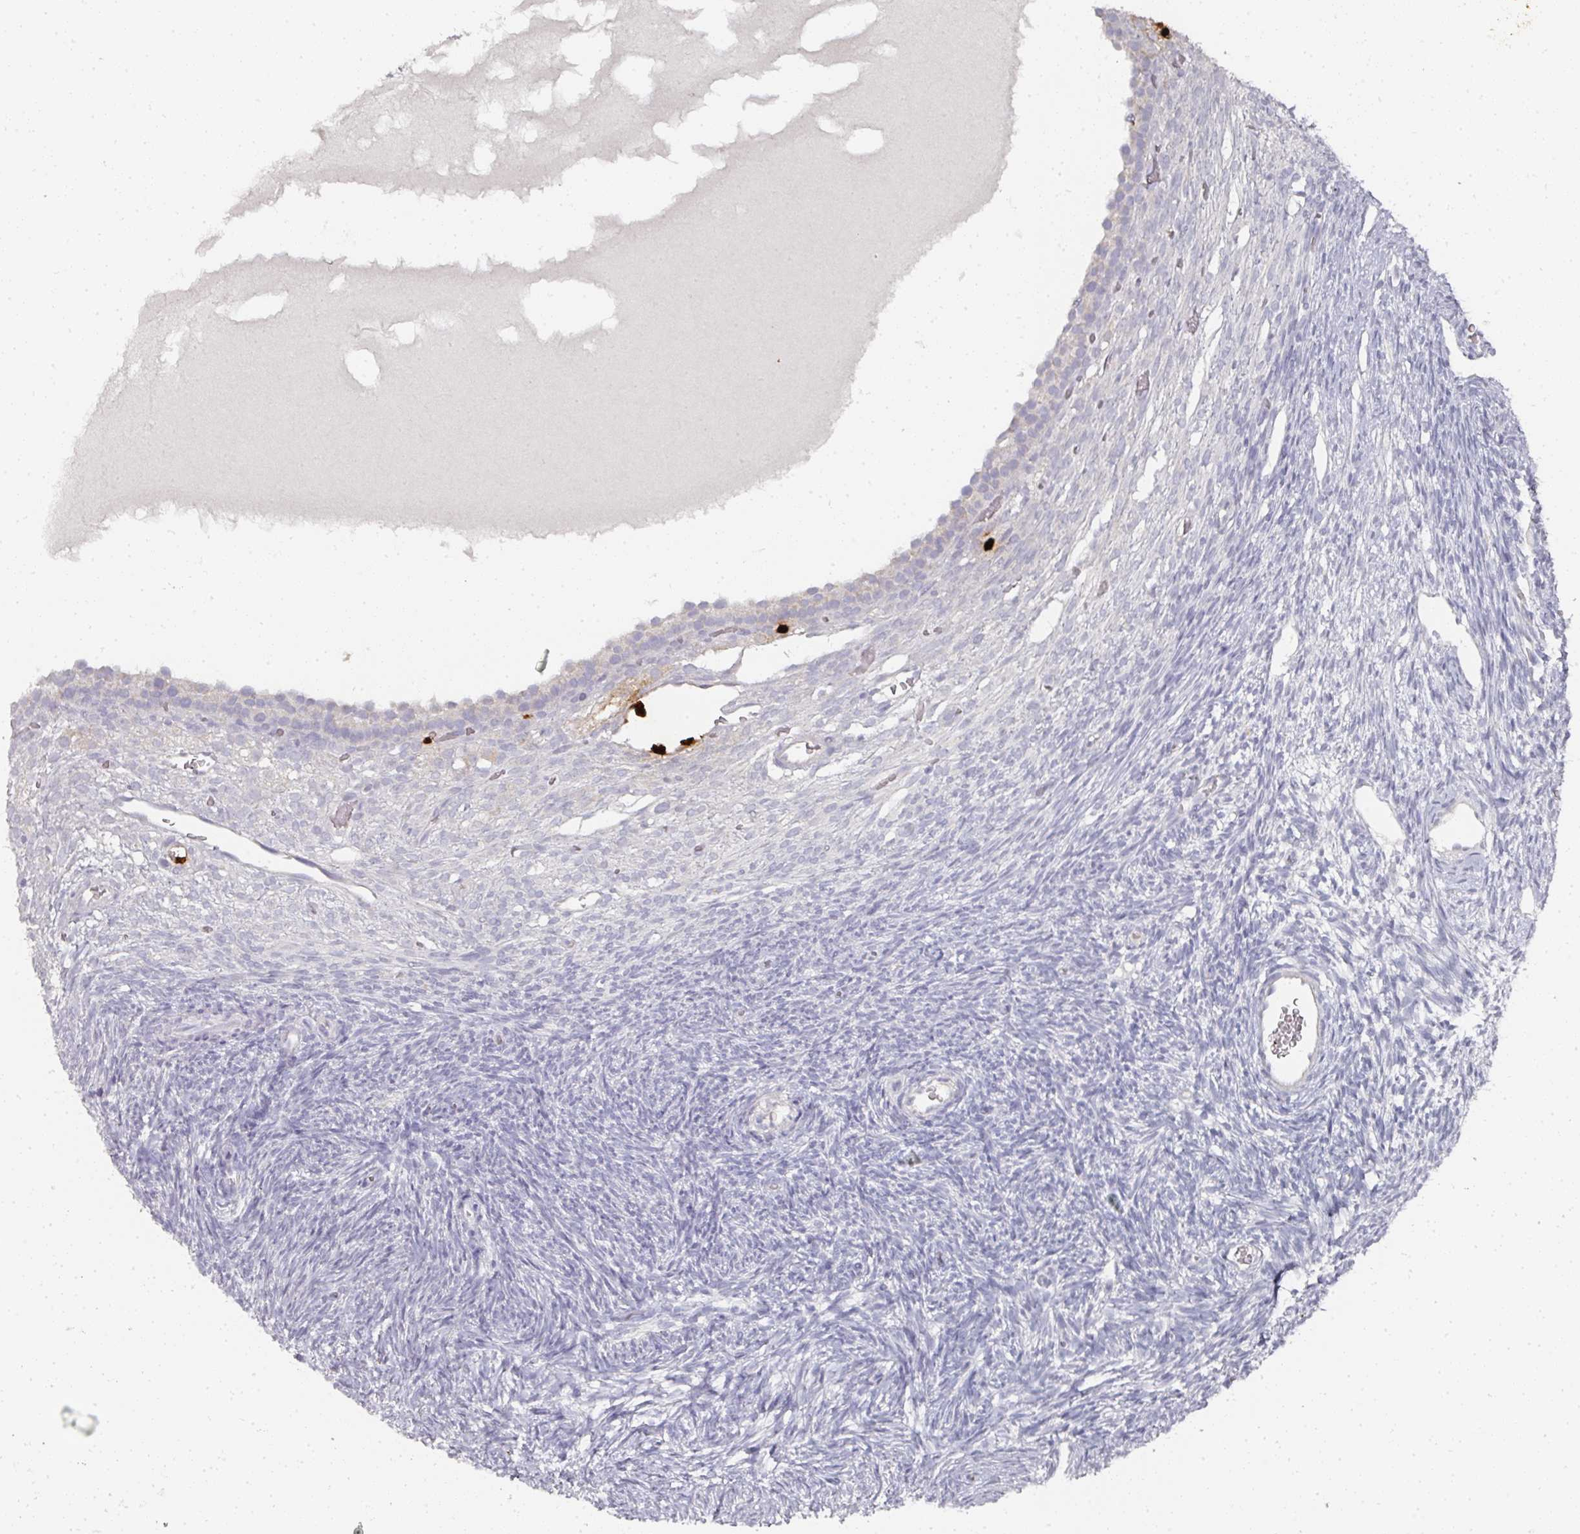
{"staining": {"intensity": "negative", "quantity": "none", "location": "none"}, "tissue": "ovary", "cell_type": "Follicle cells", "image_type": "normal", "snomed": [{"axis": "morphology", "description": "Normal tissue, NOS"}, {"axis": "topography", "description": "Ovary"}], "caption": "Follicle cells are negative for protein expression in unremarkable human ovary.", "gene": "CAMP", "patient": {"sex": "female", "age": 39}}